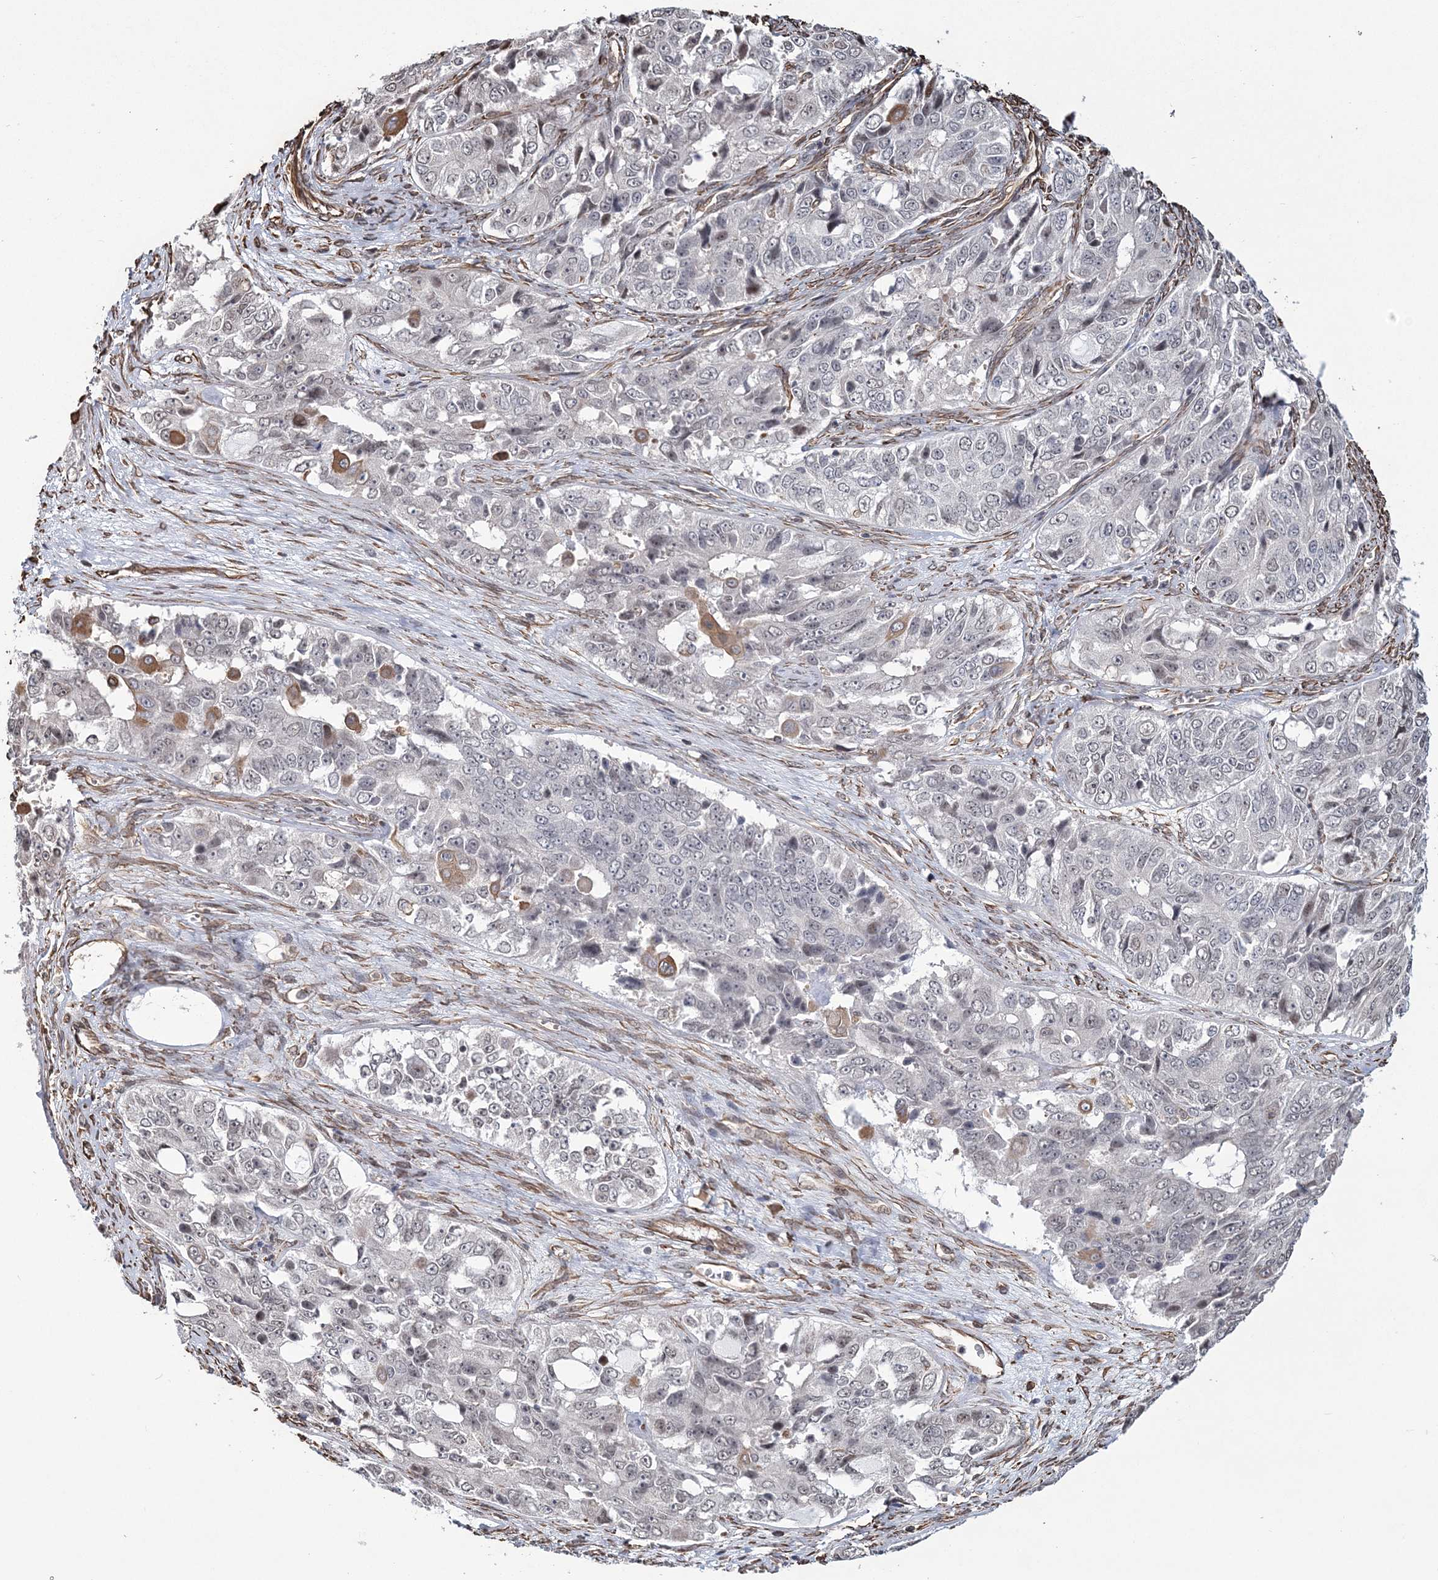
{"staining": {"intensity": "negative", "quantity": "none", "location": "none"}, "tissue": "ovarian cancer", "cell_type": "Tumor cells", "image_type": "cancer", "snomed": [{"axis": "morphology", "description": "Carcinoma, endometroid"}, {"axis": "topography", "description": "Ovary"}], "caption": "An IHC image of ovarian cancer (endometroid carcinoma) is shown. There is no staining in tumor cells of ovarian cancer (endometroid carcinoma).", "gene": "ATP11B", "patient": {"sex": "female", "age": 51}}